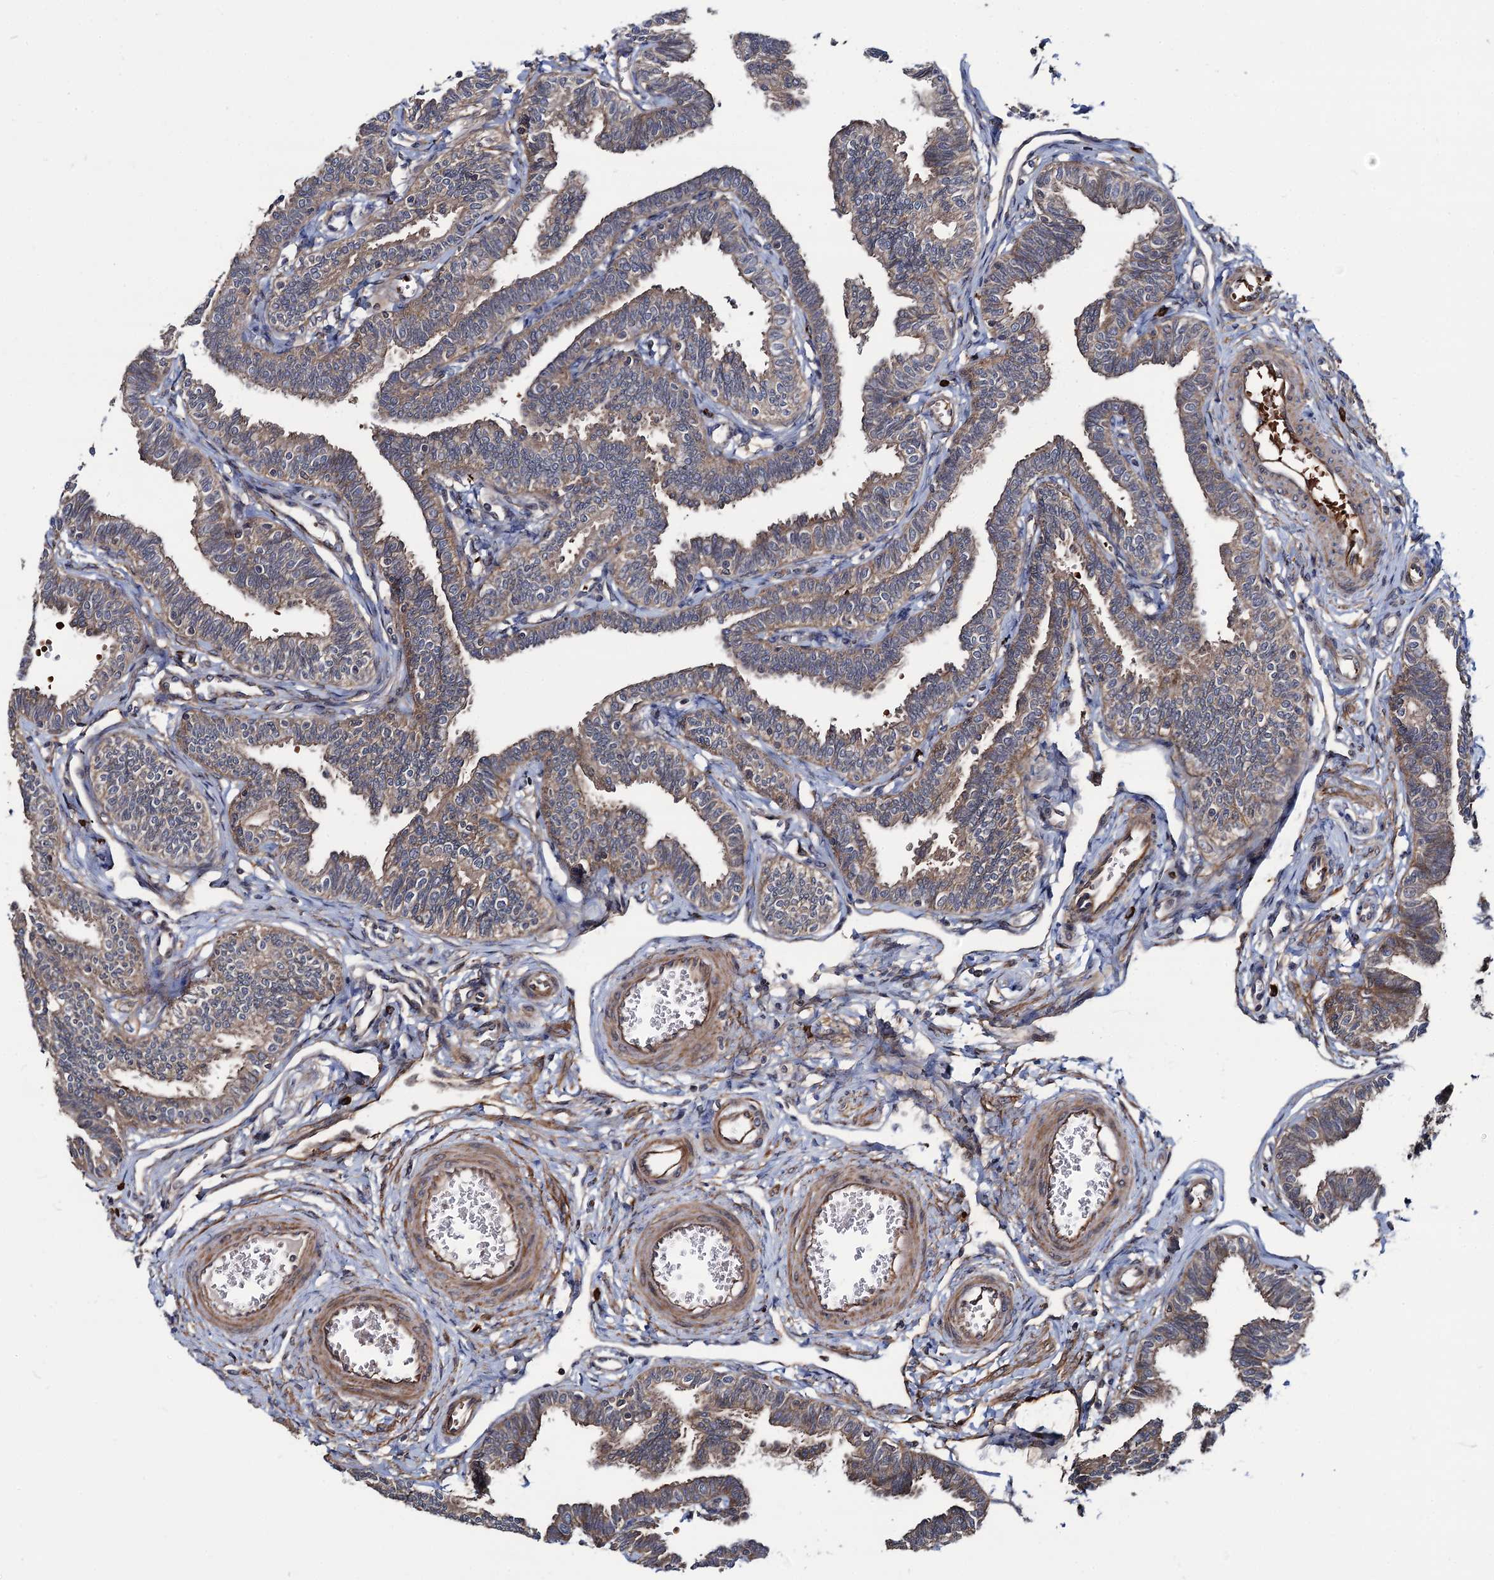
{"staining": {"intensity": "moderate", "quantity": ">75%", "location": "cytoplasmic/membranous"}, "tissue": "fallopian tube", "cell_type": "Glandular cells", "image_type": "normal", "snomed": [{"axis": "morphology", "description": "Normal tissue, NOS"}, {"axis": "topography", "description": "Fallopian tube"}, {"axis": "topography", "description": "Ovary"}], "caption": "Immunohistochemical staining of unremarkable human fallopian tube shows medium levels of moderate cytoplasmic/membranous staining in approximately >75% of glandular cells.", "gene": "KXD1", "patient": {"sex": "female", "age": 23}}